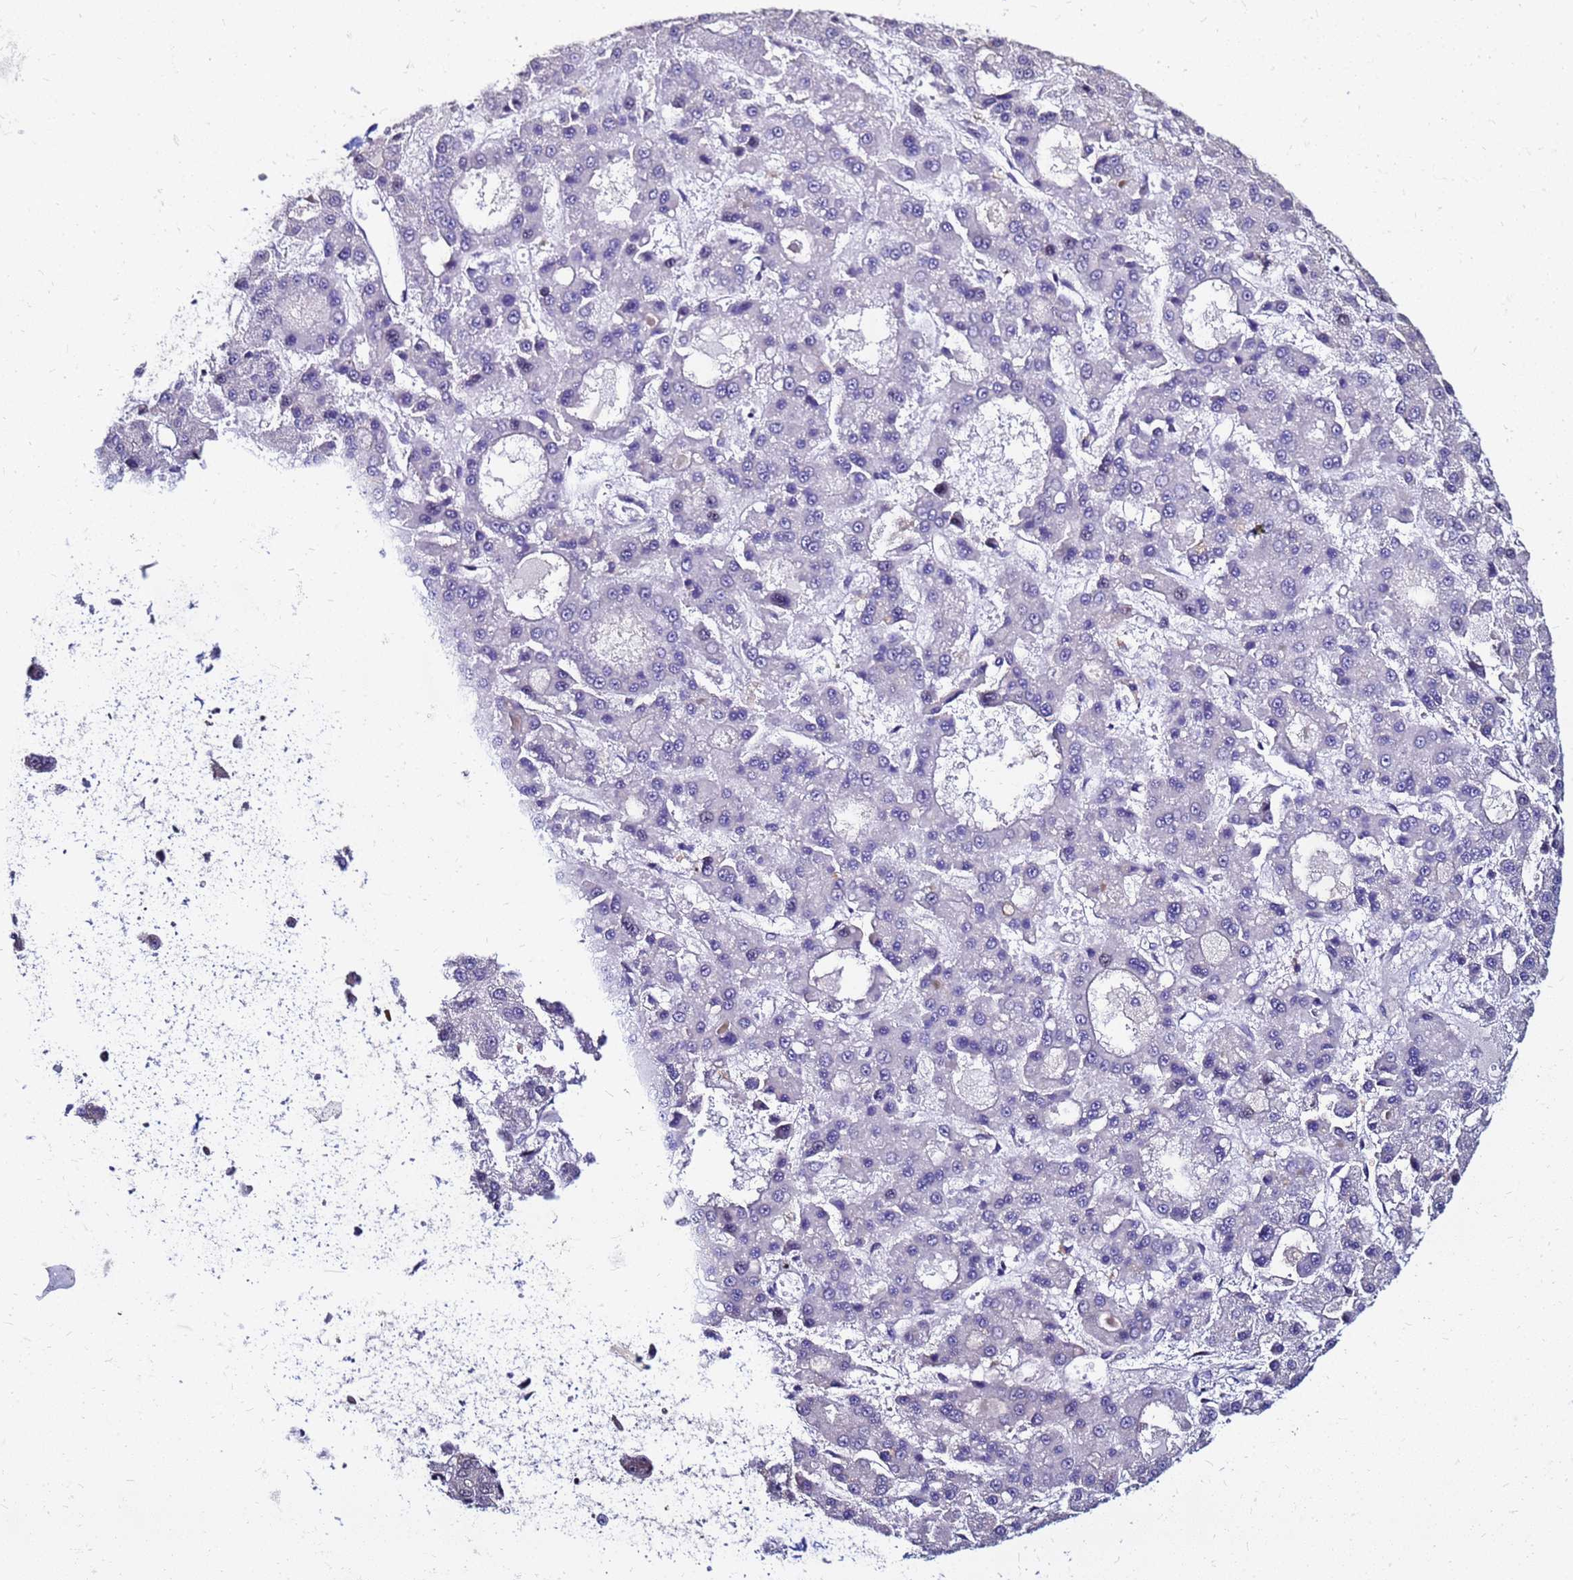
{"staining": {"intensity": "negative", "quantity": "none", "location": "none"}, "tissue": "liver cancer", "cell_type": "Tumor cells", "image_type": "cancer", "snomed": [{"axis": "morphology", "description": "Carcinoma, Hepatocellular, NOS"}, {"axis": "topography", "description": "Liver"}], "caption": "A photomicrograph of human liver cancer (hepatocellular carcinoma) is negative for staining in tumor cells.", "gene": "ARHGEF5", "patient": {"sex": "male", "age": 70}}